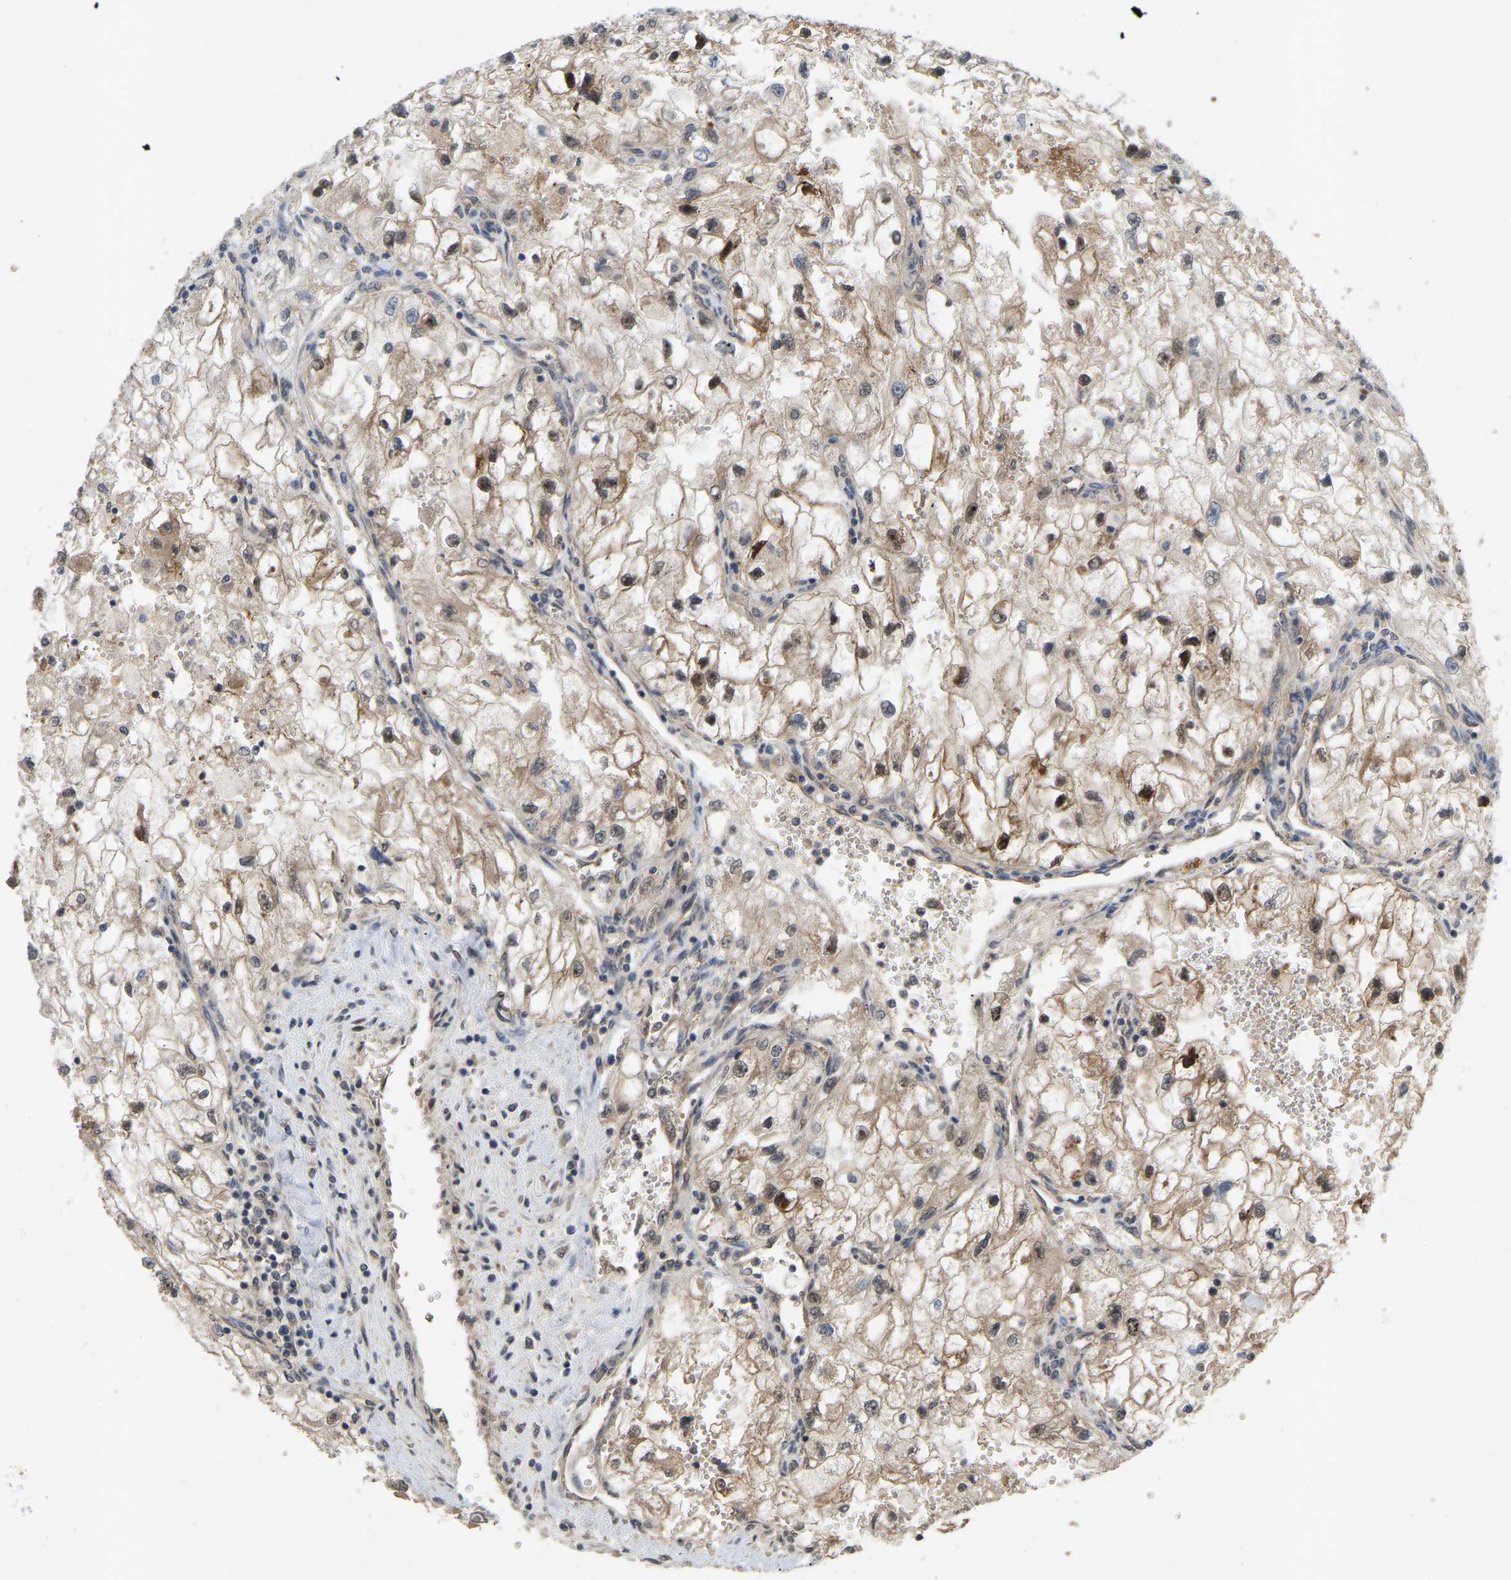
{"staining": {"intensity": "weak", "quantity": "25%-75%", "location": "cytoplasmic/membranous,nuclear"}, "tissue": "renal cancer", "cell_type": "Tumor cells", "image_type": "cancer", "snomed": [{"axis": "morphology", "description": "Adenocarcinoma, NOS"}, {"axis": "topography", "description": "Kidney"}], "caption": "Human renal adenocarcinoma stained with a protein marker displays weak staining in tumor cells.", "gene": "LIMK2", "patient": {"sex": "female", "age": 70}}